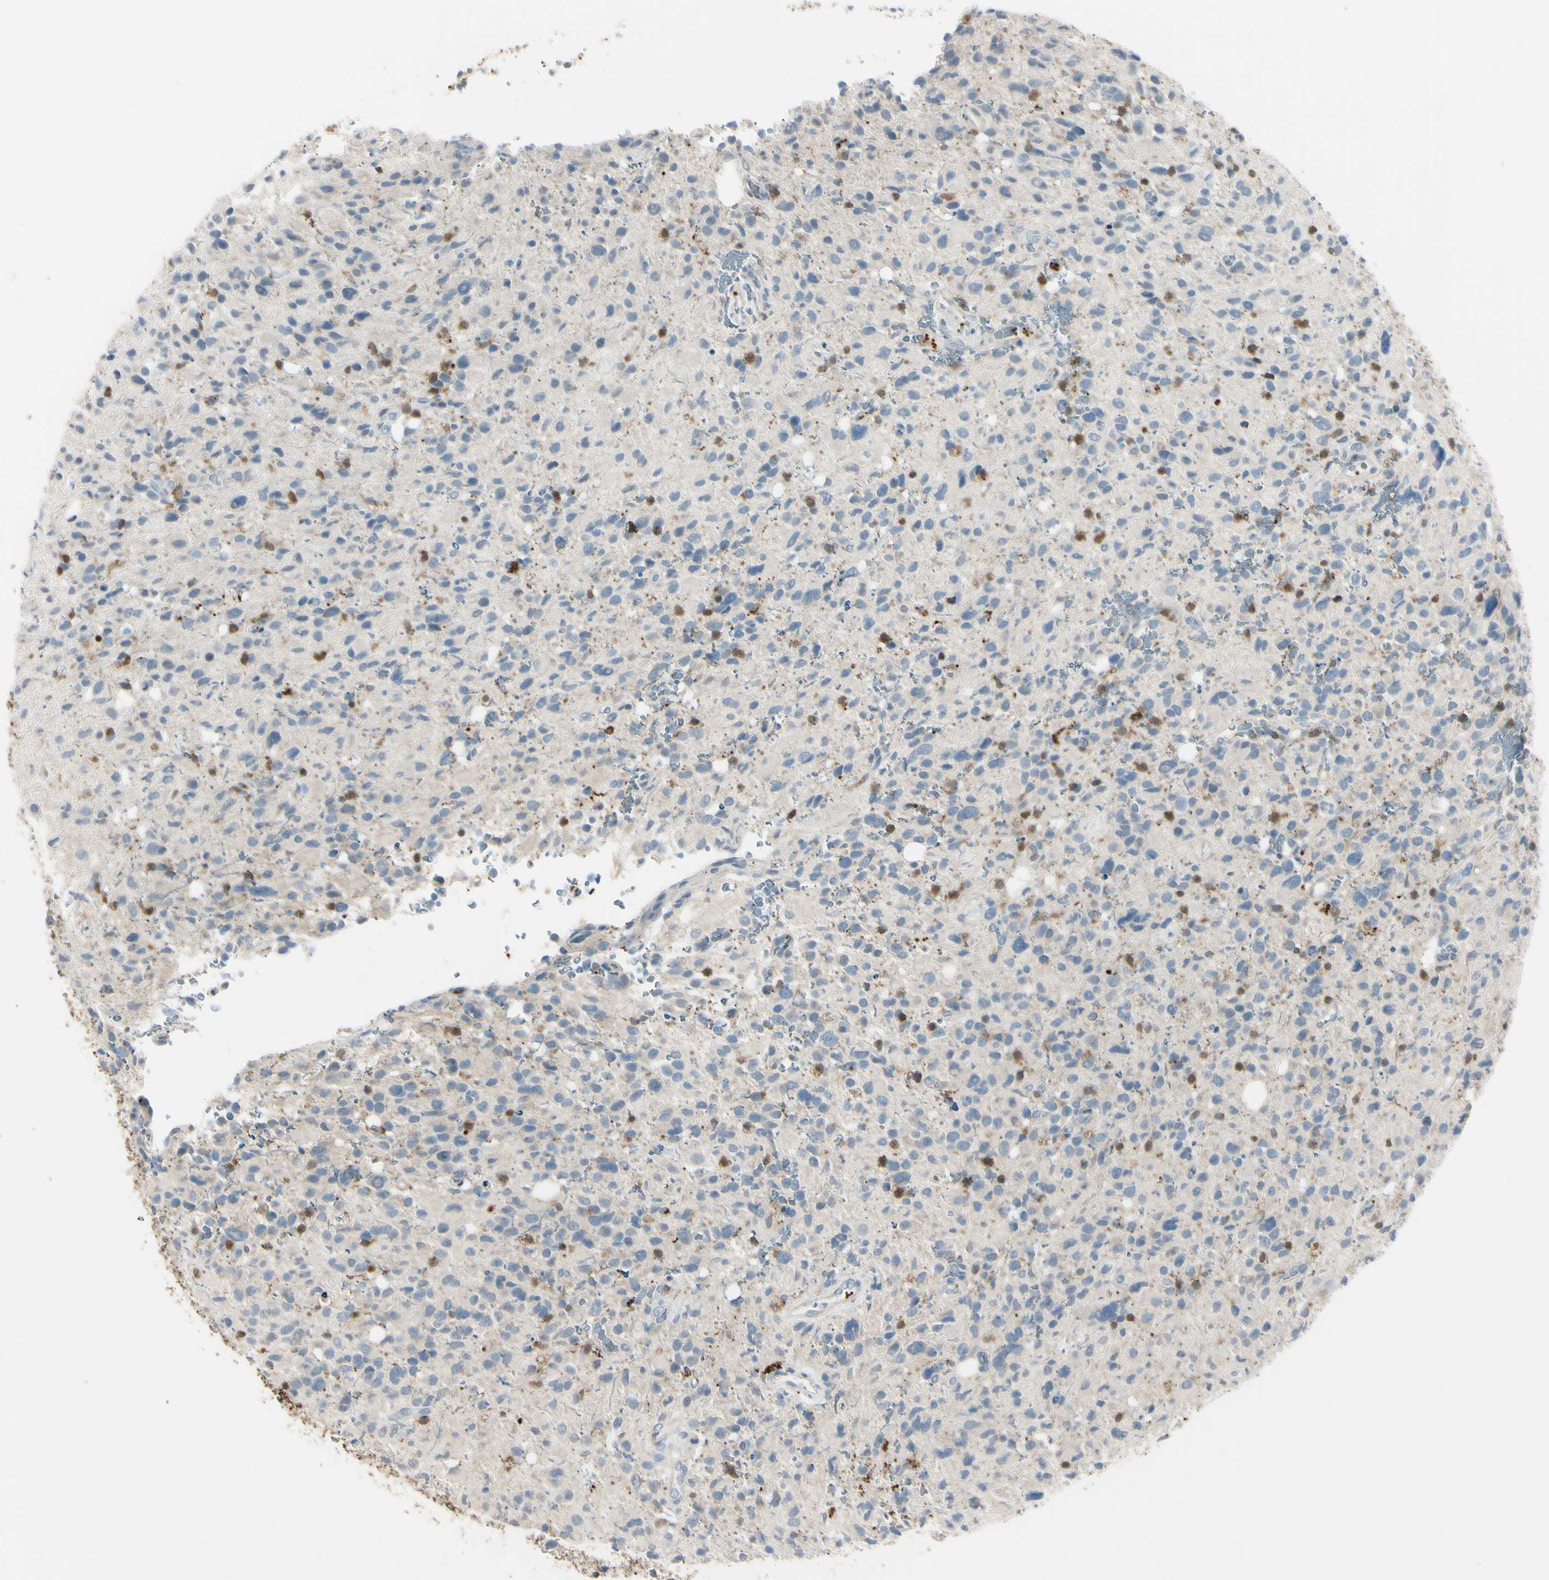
{"staining": {"intensity": "weak", "quantity": ">75%", "location": "cytoplasmic/membranous"}, "tissue": "glioma", "cell_type": "Tumor cells", "image_type": "cancer", "snomed": [{"axis": "morphology", "description": "Glioma, malignant, High grade"}, {"axis": "topography", "description": "Brain"}], "caption": "The immunohistochemical stain highlights weak cytoplasmic/membranous positivity in tumor cells of glioma tissue.", "gene": "CYRIB", "patient": {"sex": "male", "age": 48}}